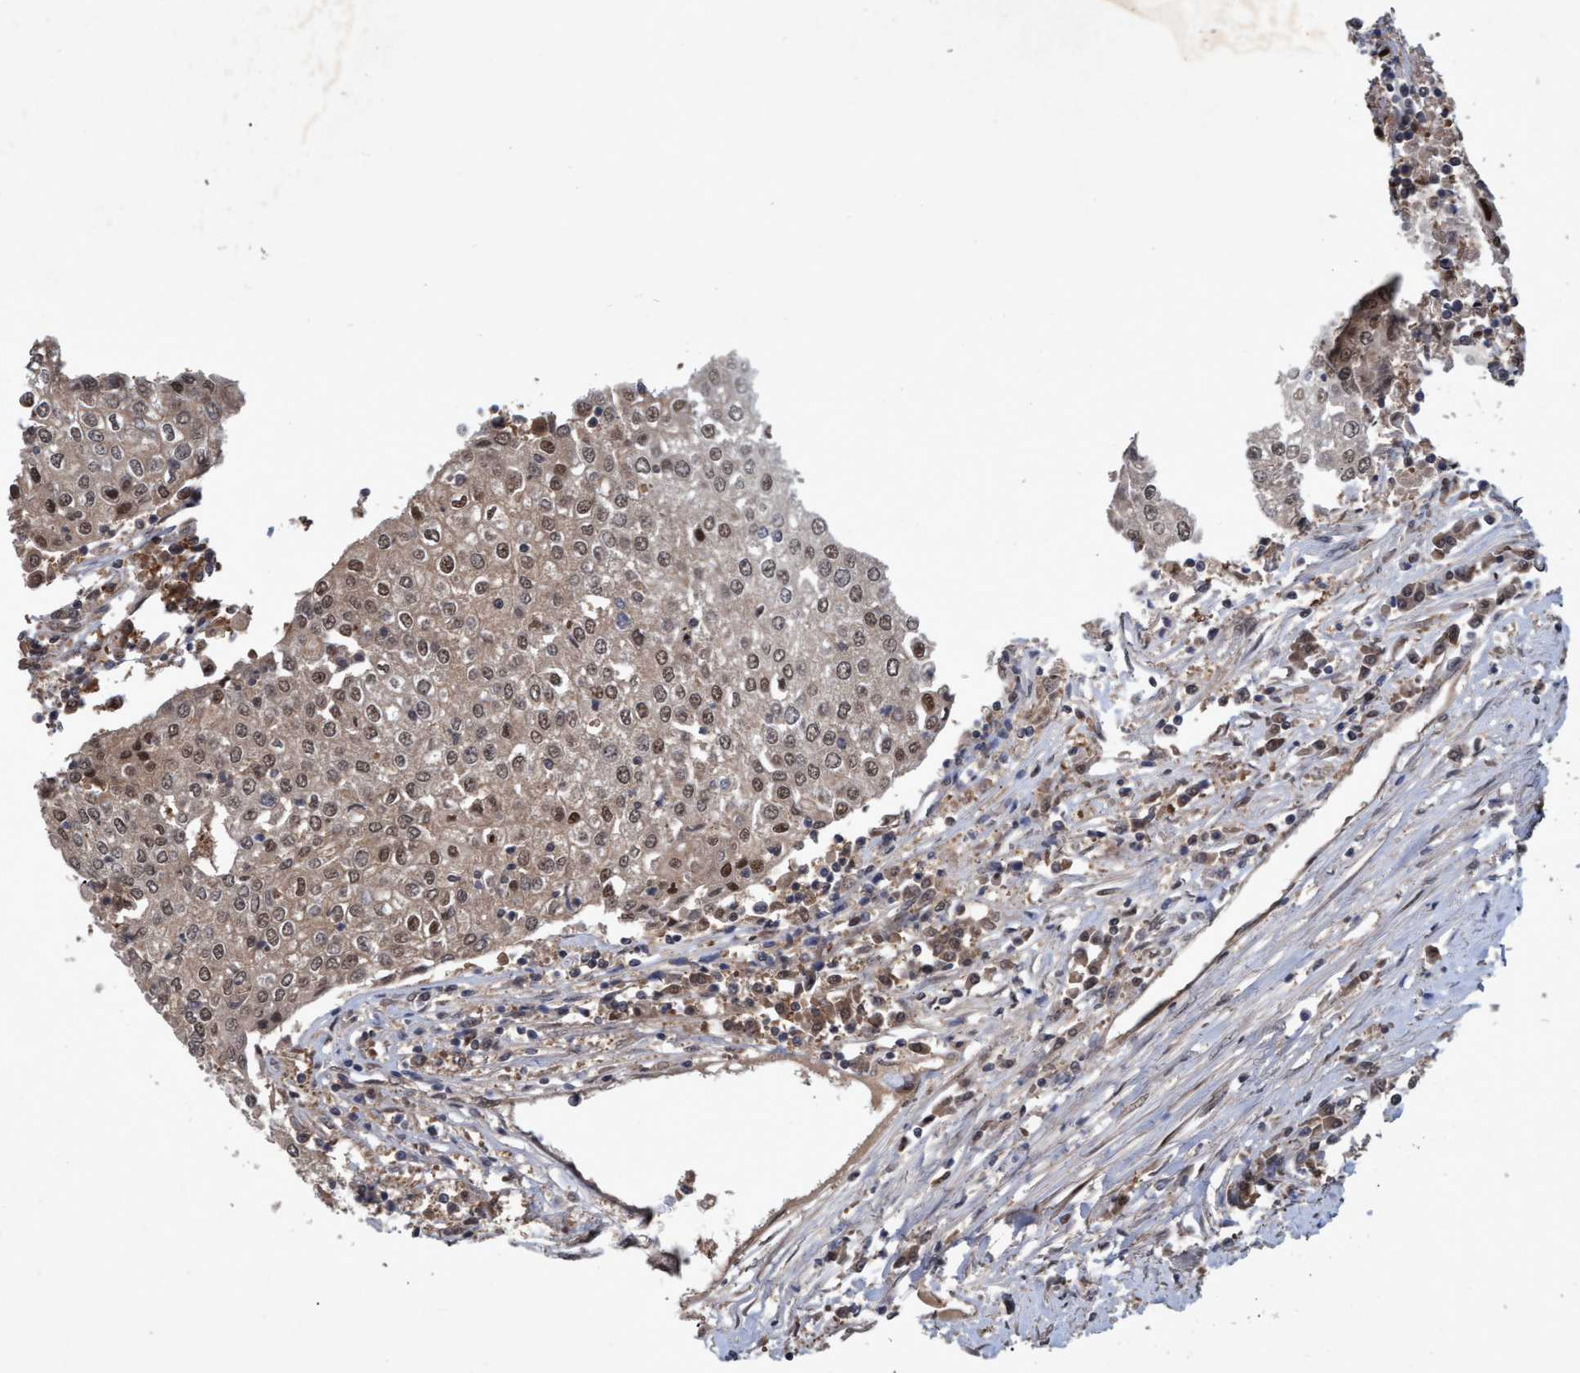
{"staining": {"intensity": "moderate", "quantity": ">75%", "location": "cytoplasmic/membranous,nuclear"}, "tissue": "urothelial cancer", "cell_type": "Tumor cells", "image_type": "cancer", "snomed": [{"axis": "morphology", "description": "Urothelial carcinoma, High grade"}, {"axis": "topography", "description": "Urinary bladder"}], "caption": "An immunohistochemistry photomicrograph of tumor tissue is shown. Protein staining in brown labels moderate cytoplasmic/membranous and nuclear positivity in urothelial carcinoma (high-grade) within tumor cells.", "gene": "PSMB6", "patient": {"sex": "female", "age": 85}}